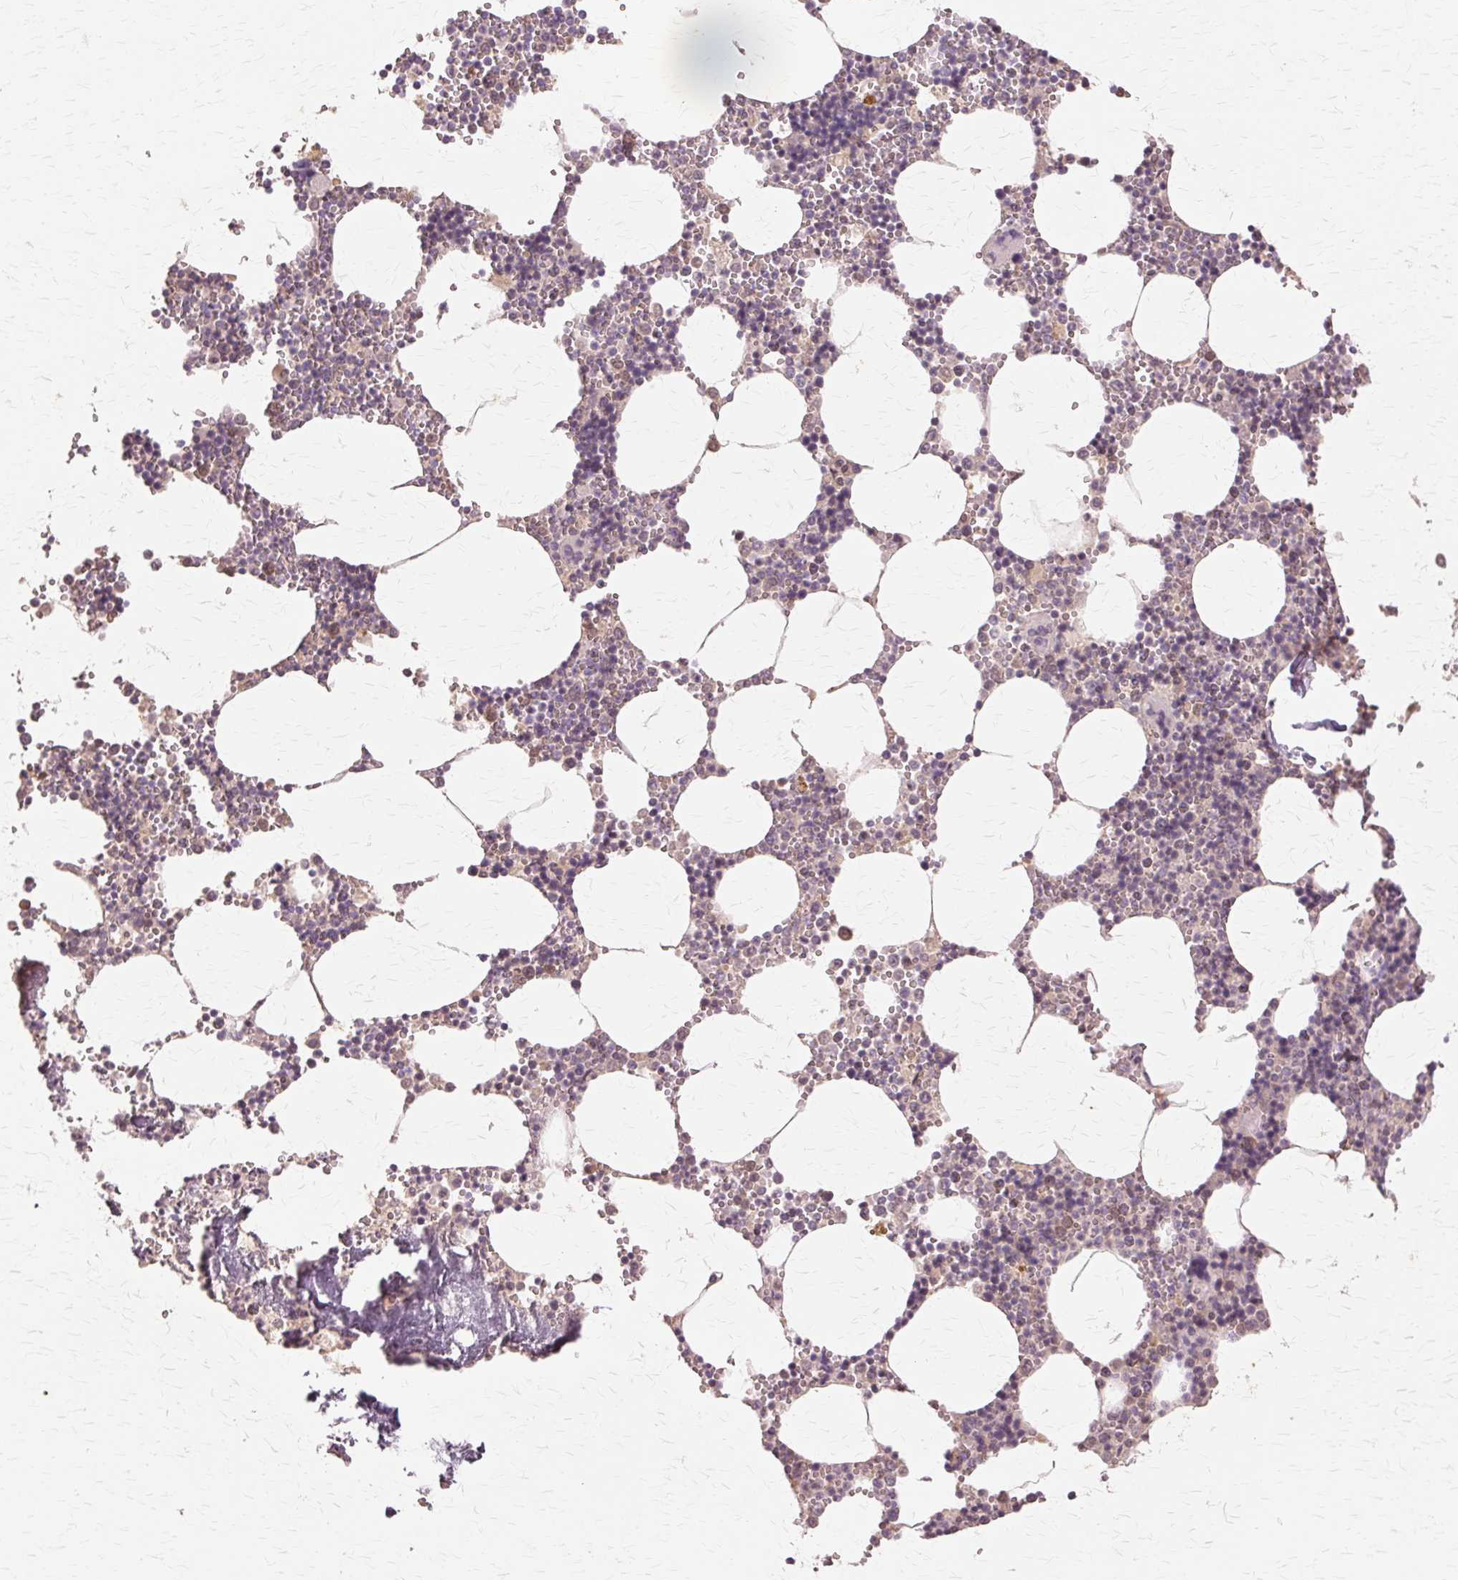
{"staining": {"intensity": "weak", "quantity": "25%-75%", "location": "nuclear"}, "tissue": "bone marrow", "cell_type": "Hematopoietic cells", "image_type": "normal", "snomed": [{"axis": "morphology", "description": "Normal tissue, NOS"}, {"axis": "topography", "description": "Bone marrow"}], "caption": "There is low levels of weak nuclear staining in hematopoietic cells of normal bone marrow, as demonstrated by immunohistochemical staining (brown color).", "gene": "PRMT5", "patient": {"sex": "male", "age": 54}}